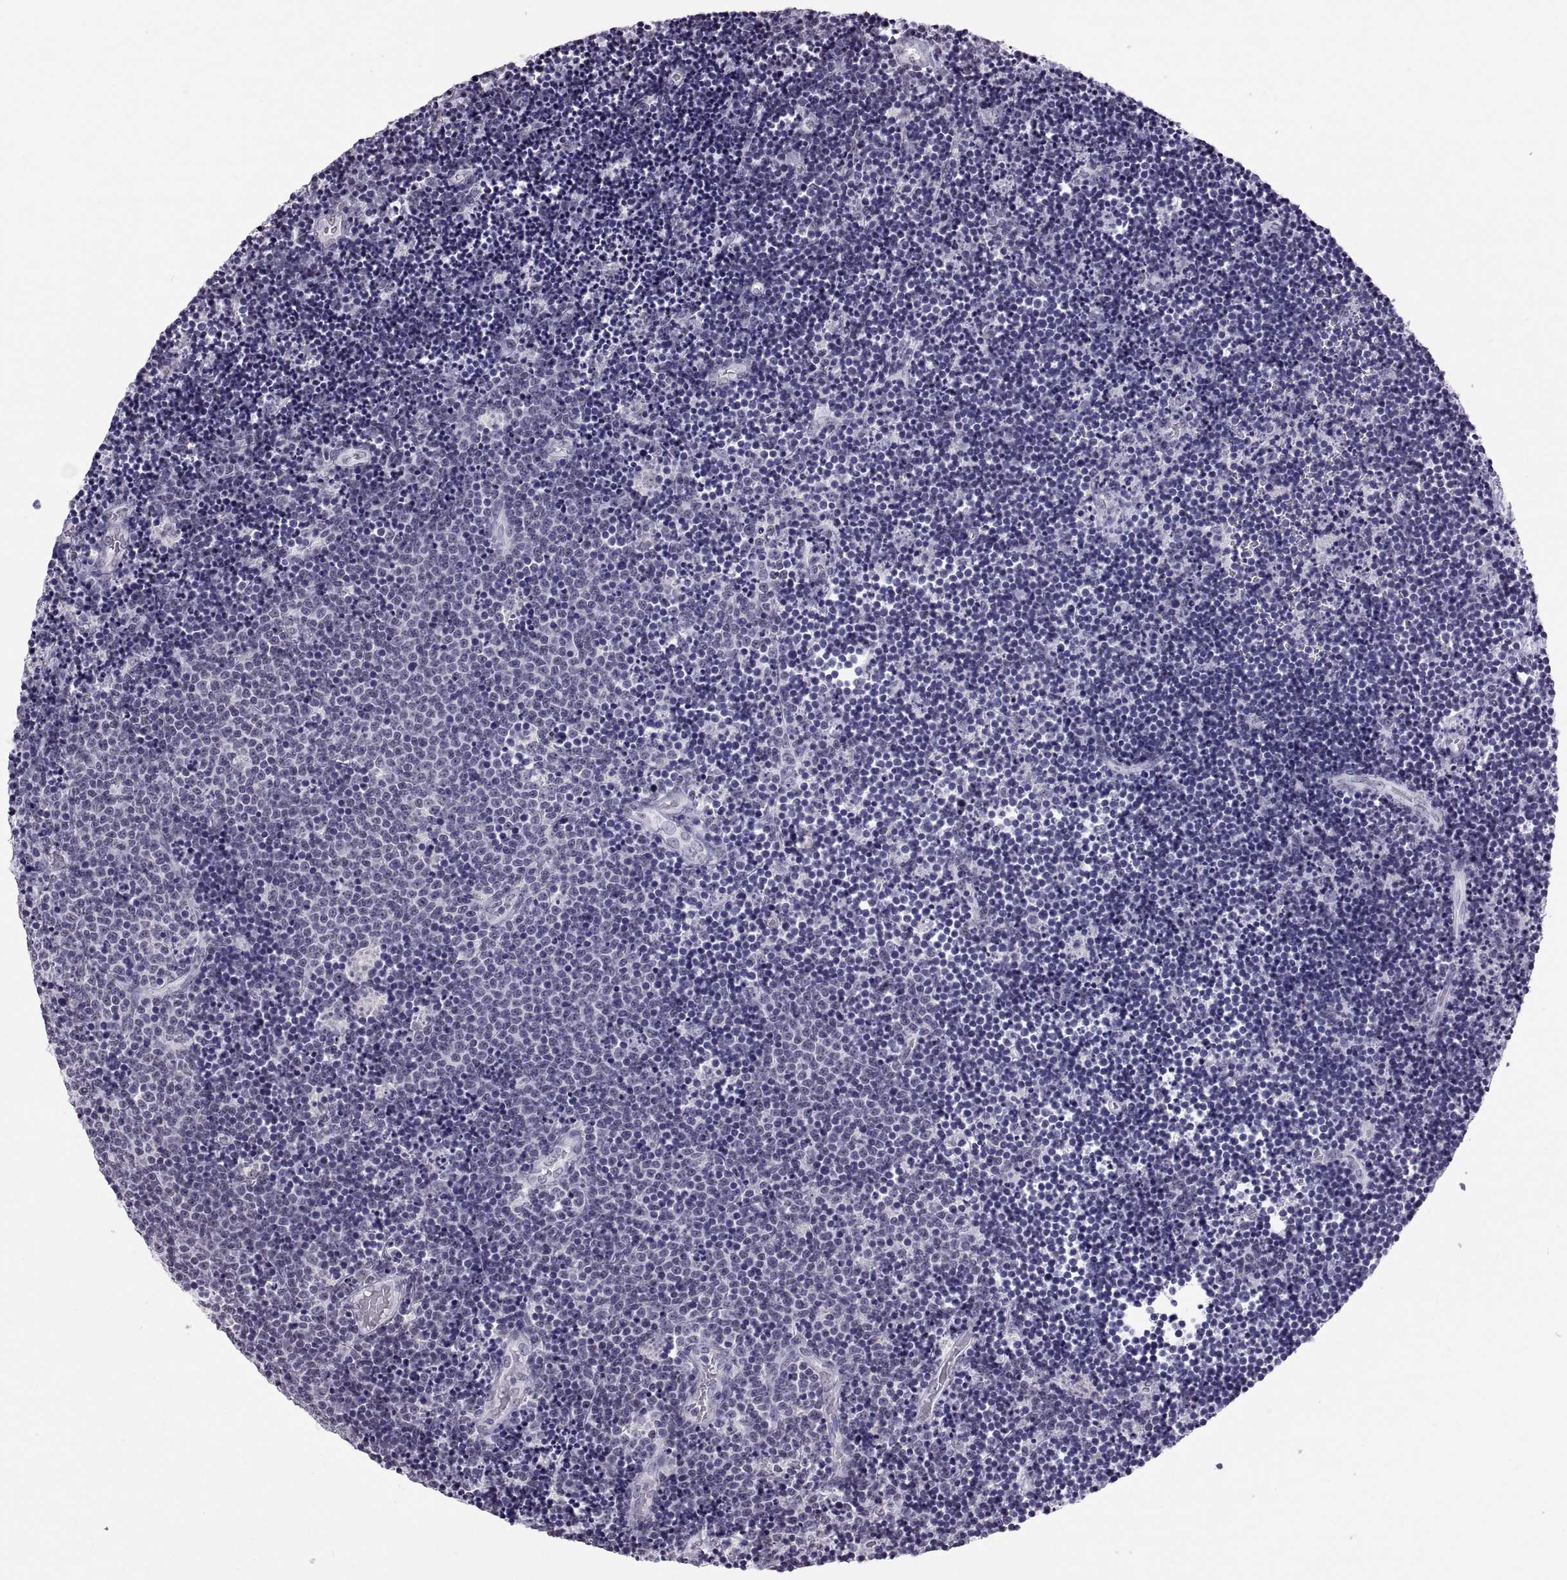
{"staining": {"intensity": "negative", "quantity": "none", "location": "none"}, "tissue": "lymphoma", "cell_type": "Tumor cells", "image_type": "cancer", "snomed": [{"axis": "morphology", "description": "Malignant lymphoma, non-Hodgkin's type, Low grade"}, {"axis": "topography", "description": "Brain"}], "caption": "DAB immunohistochemical staining of low-grade malignant lymphoma, non-Hodgkin's type exhibits no significant expression in tumor cells. The staining is performed using DAB brown chromogen with nuclei counter-stained in using hematoxylin.", "gene": "CARTPT", "patient": {"sex": "female", "age": 66}}